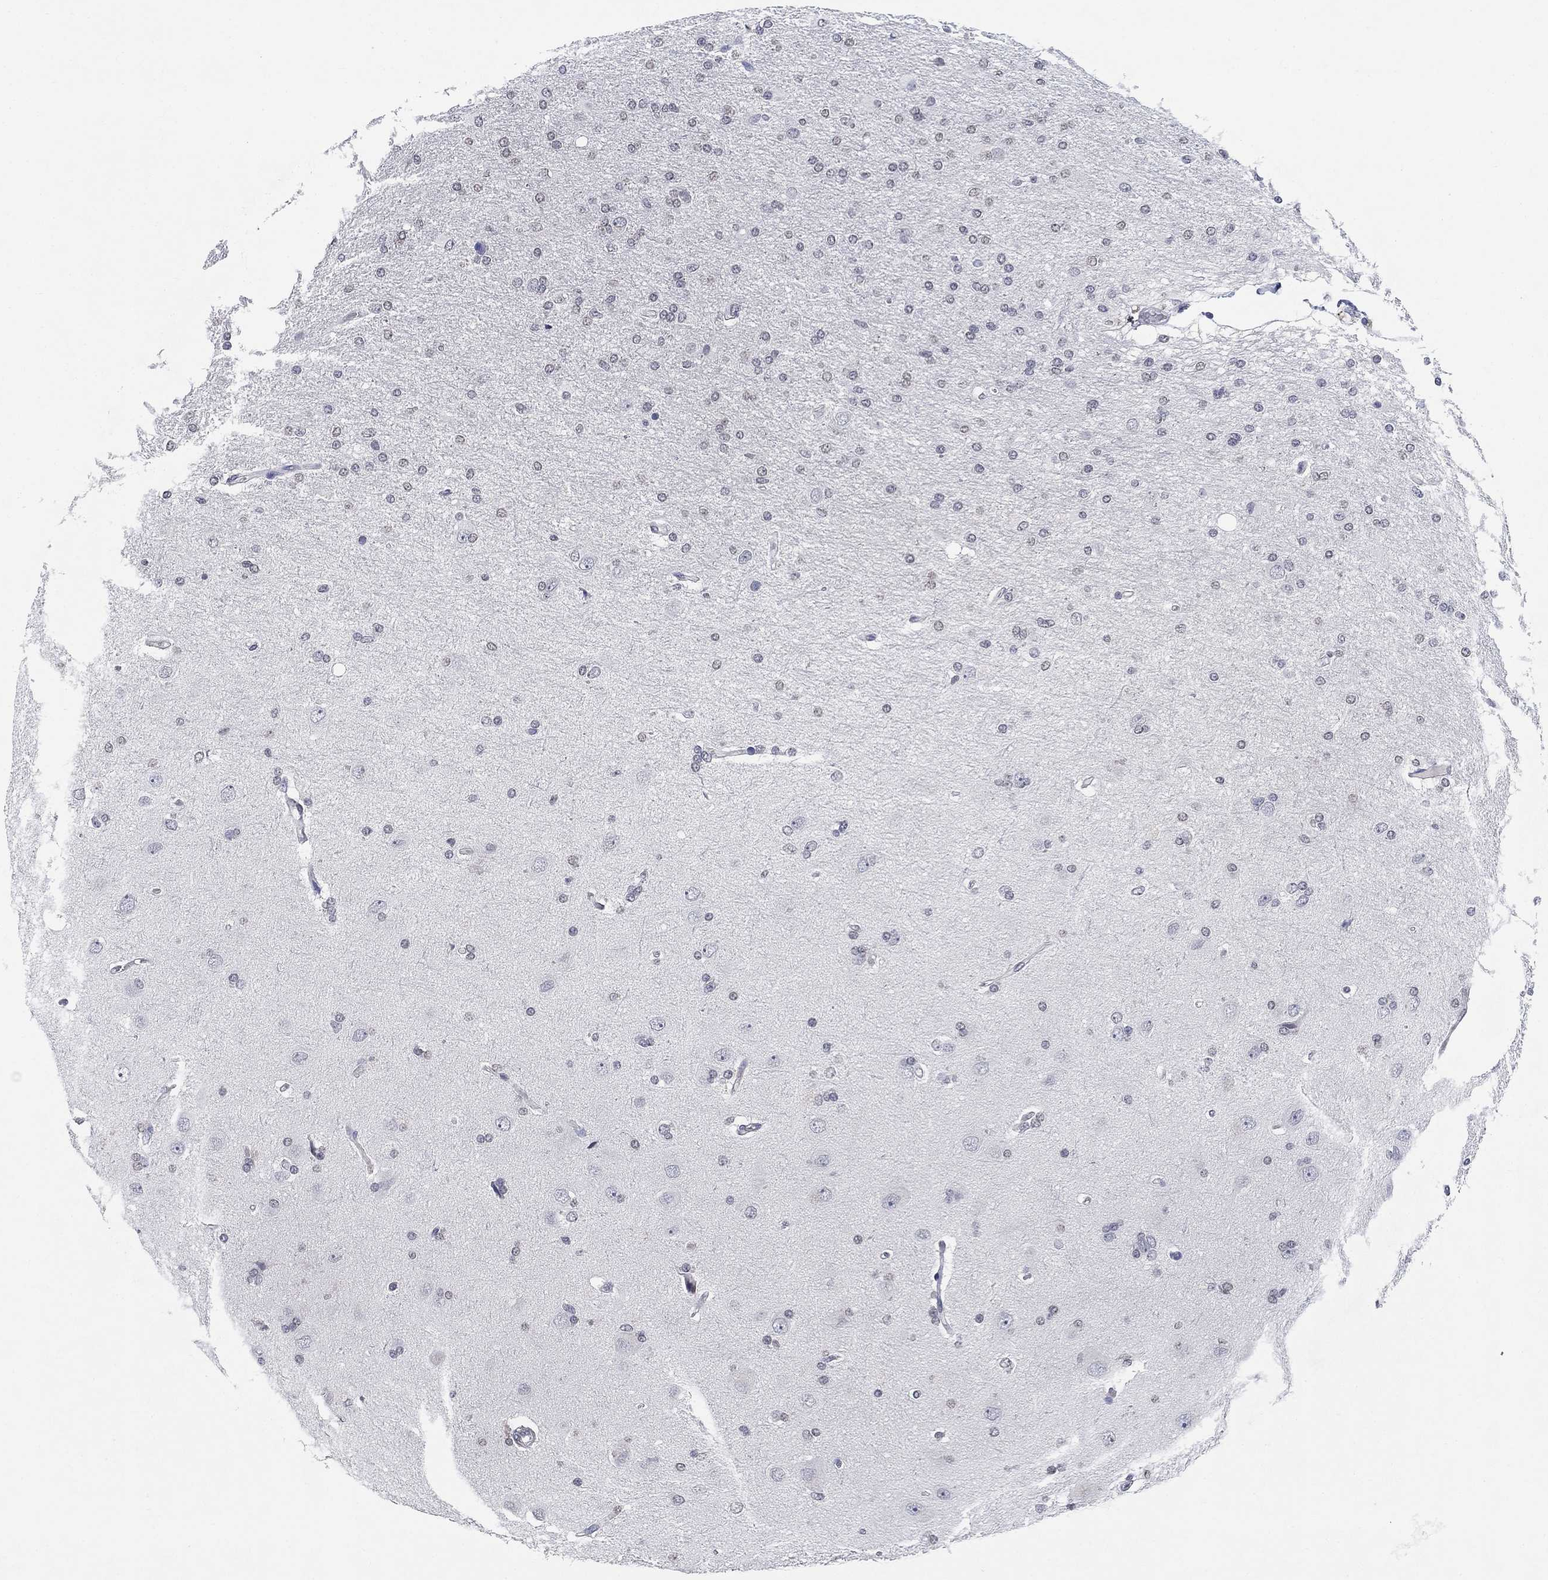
{"staining": {"intensity": "negative", "quantity": "none", "location": "none"}, "tissue": "glioma", "cell_type": "Tumor cells", "image_type": "cancer", "snomed": [{"axis": "morphology", "description": "Glioma, malignant, High grade"}, {"axis": "topography", "description": "Cerebral cortex"}], "caption": "High magnification brightfield microscopy of glioma stained with DAB (brown) and counterstained with hematoxylin (blue): tumor cells show no significant positivity.", "gene": "OTUB2", "patient": {"sex": "male", "age": 70}}